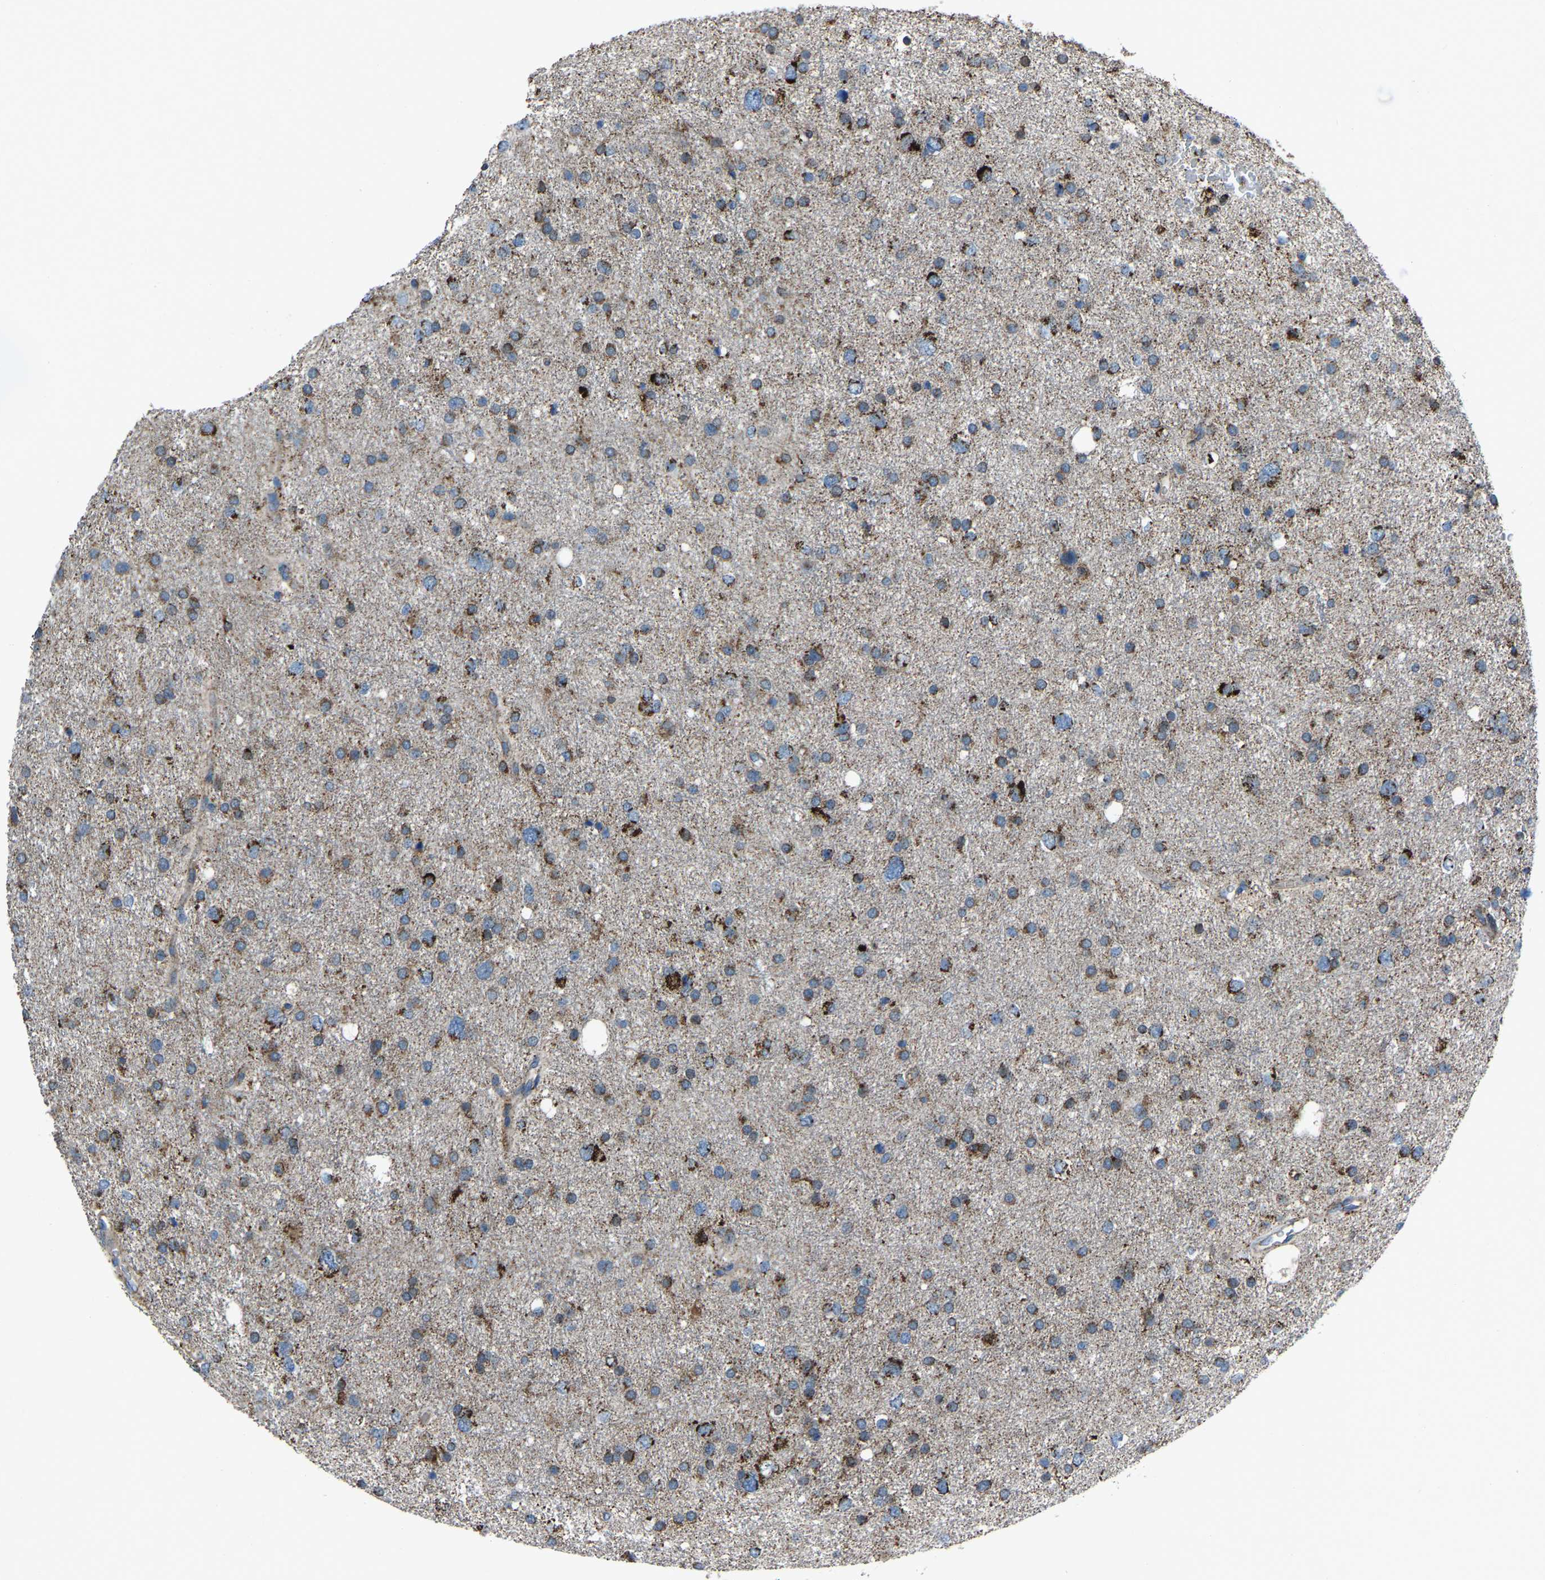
{"staining": {"intensity": "strong", "quantity": "25%-75%", "location": "cytoplasmic/membranous"}, "tissue": "glioma", "cell_type": "Tumor cells", "image_type": "cancer", "snomed": [{"axis": "morphology", "description": "Glioma, malignant, Low grade"}, {"axis": "topography", "description": "Brain"}], "caption": "Human glioma stained for a protein (brown) displays strong cytoplasmic/membranous positive staining in approximately 25%-75% of tumor cells.", "gene": "AKR1A1", "patient": {"sex": "female", "age": 37}}